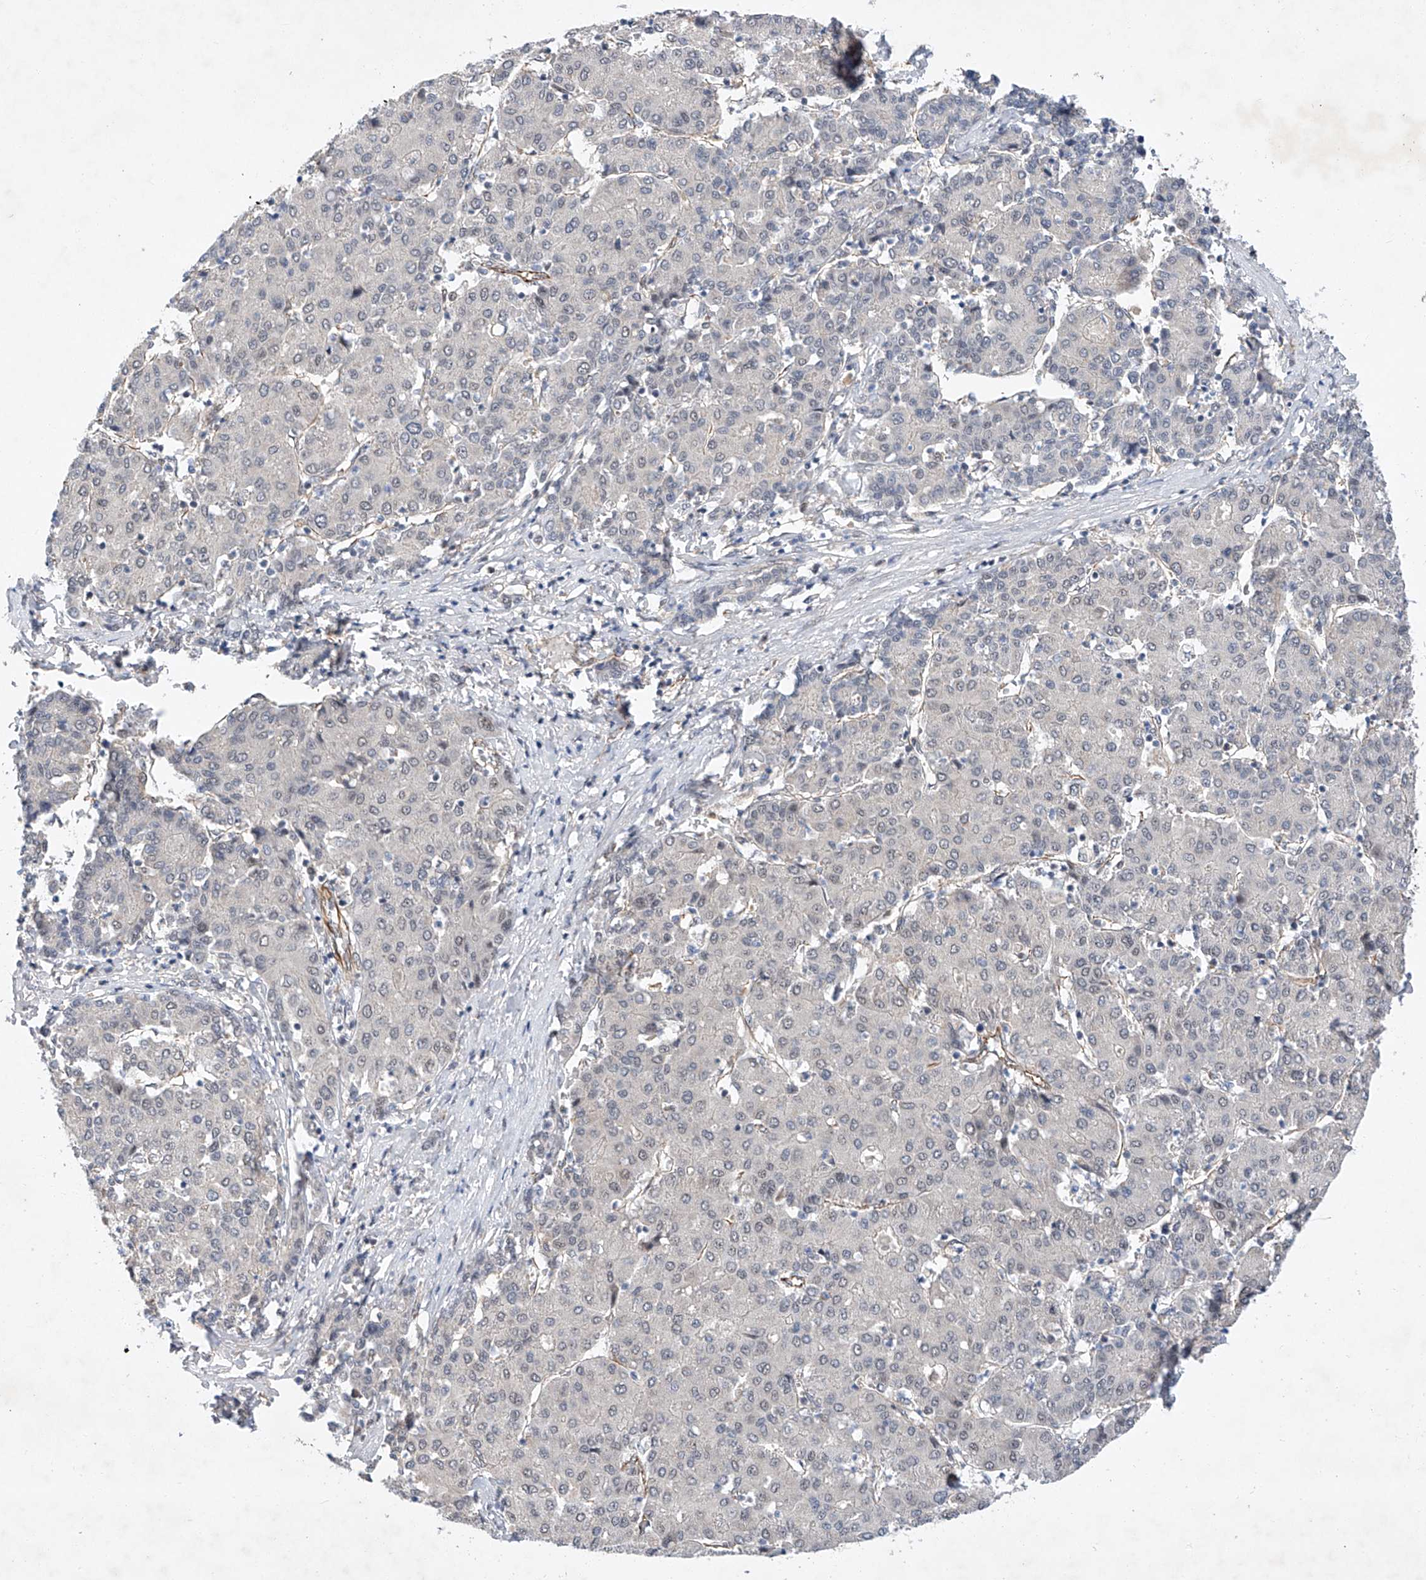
{"staining": {"intensity": "negative", "quantity": "none", "location": "none"}, "tissue": "liver cancer", "cell_type": "Tumor cells", "image_type": "cancer", "snomed": [{"axis": "morphology", "description": "Carcinoma, Hepatocellular, NOS"}, {"axis": "topography", "description": "Liver"}], "caption": "Liver cancer (hepatocellular carcinoma) was stained to show a protein in brown. There is no significant expression in tumor cells. (Brightfield microscopy of DAB (3,3'-diaminobenzidine) IHC at high magnification).", "gene": "AMD1", "patient": {"sex": "male", "age": 65}}